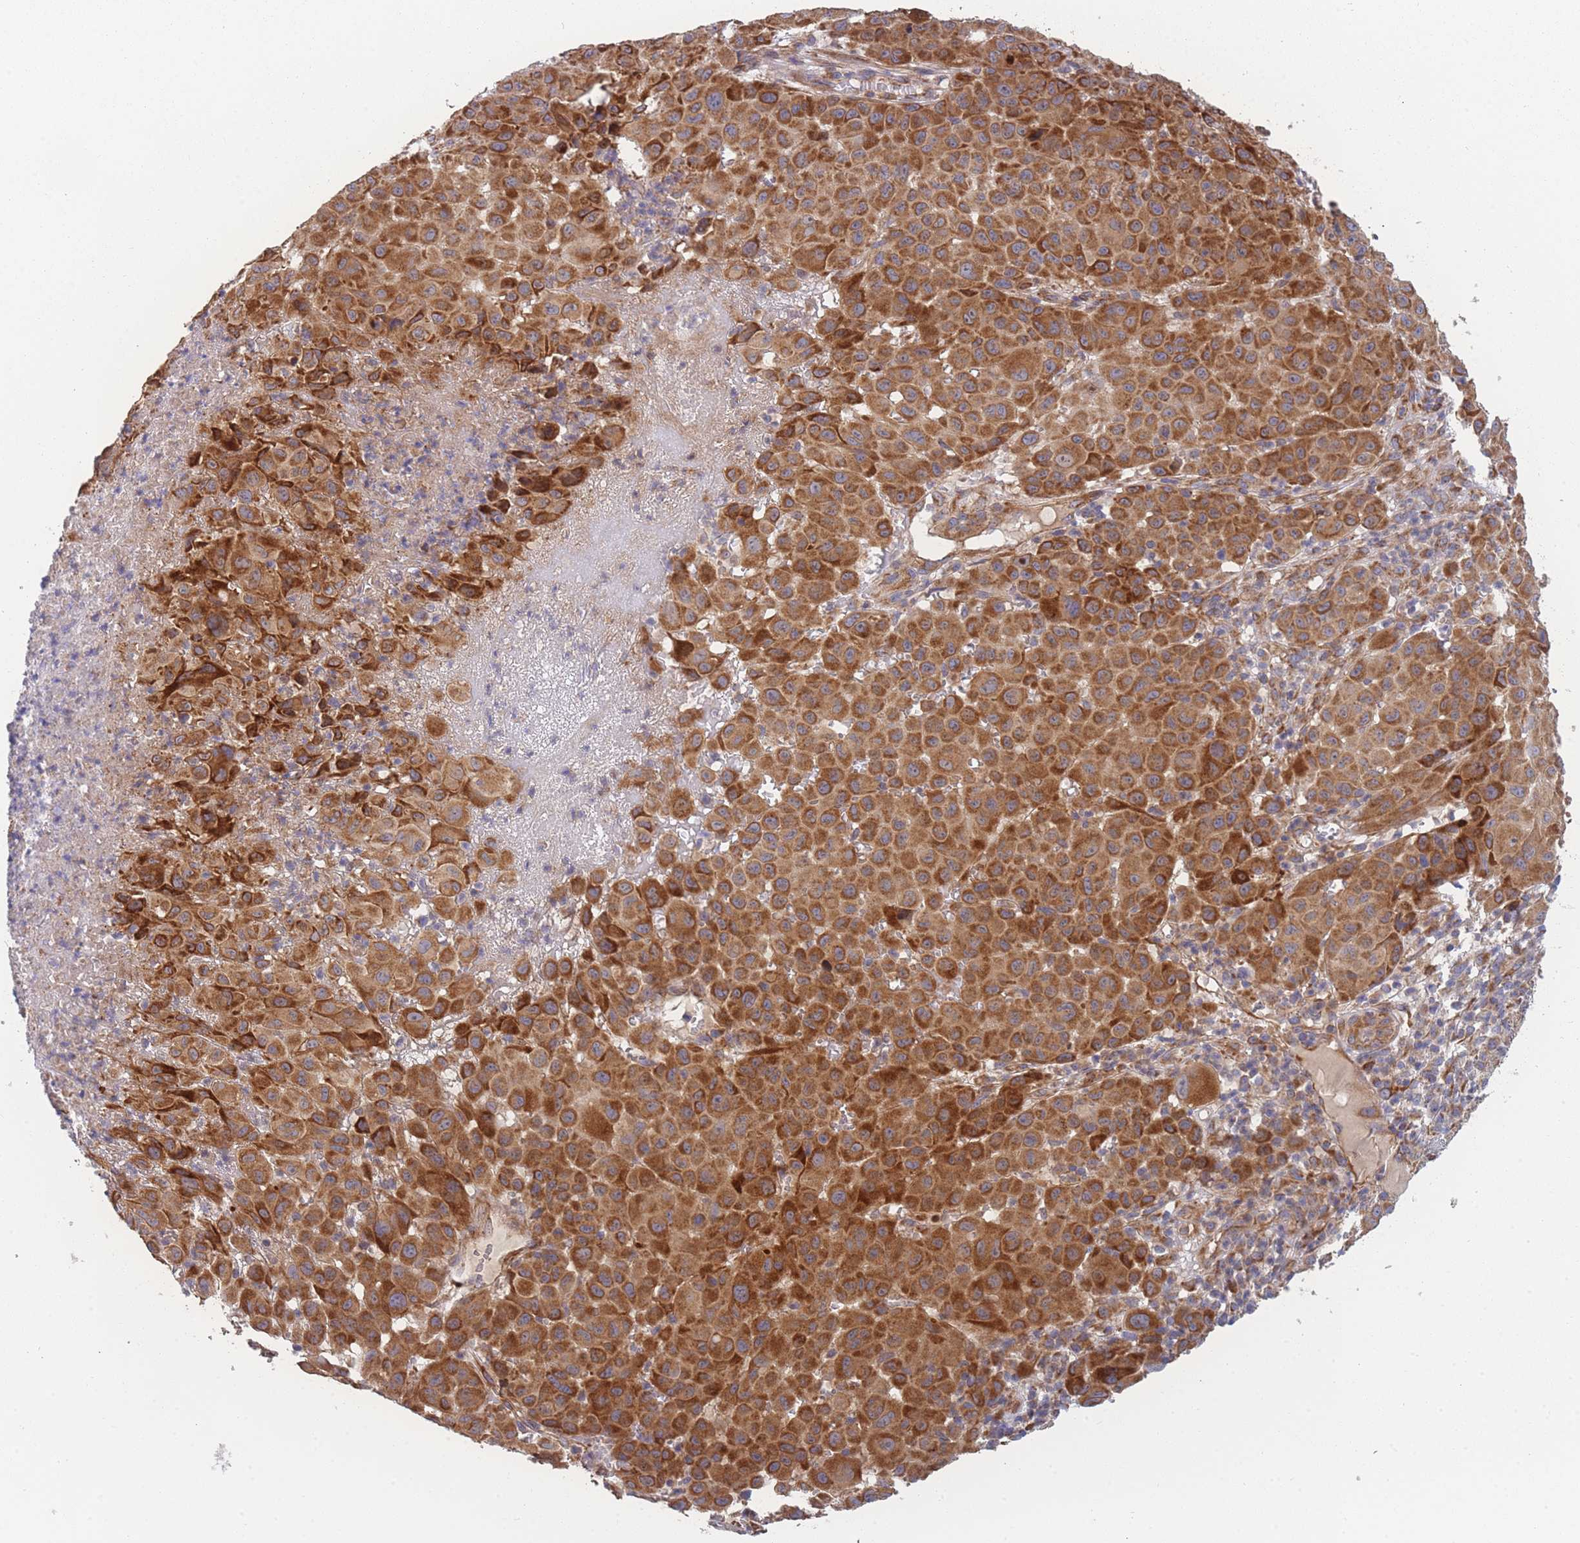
{"staining": {"intensity": "strong", "quantity": ">75%", "location": "cytoplasmic/membranous"}, "tissue": "melanoma", "cell_type": "Tumor cells", "image_type": "cancer", "snomed": [{"axis": "morphology", "description": "Malignant melanoma, NOS"}, {"axis": "topography", "description": "Skin"}], "caption": "A high-resolution micrograph shows immunohistochemistry (IHC) staining of malignant melanoma, which reveals strong cytoplasmic/membranous positivity in approximately >75% of tumor cells.", "gene": "MTRES1", "patient": {"sex": "male", "age": 73}}